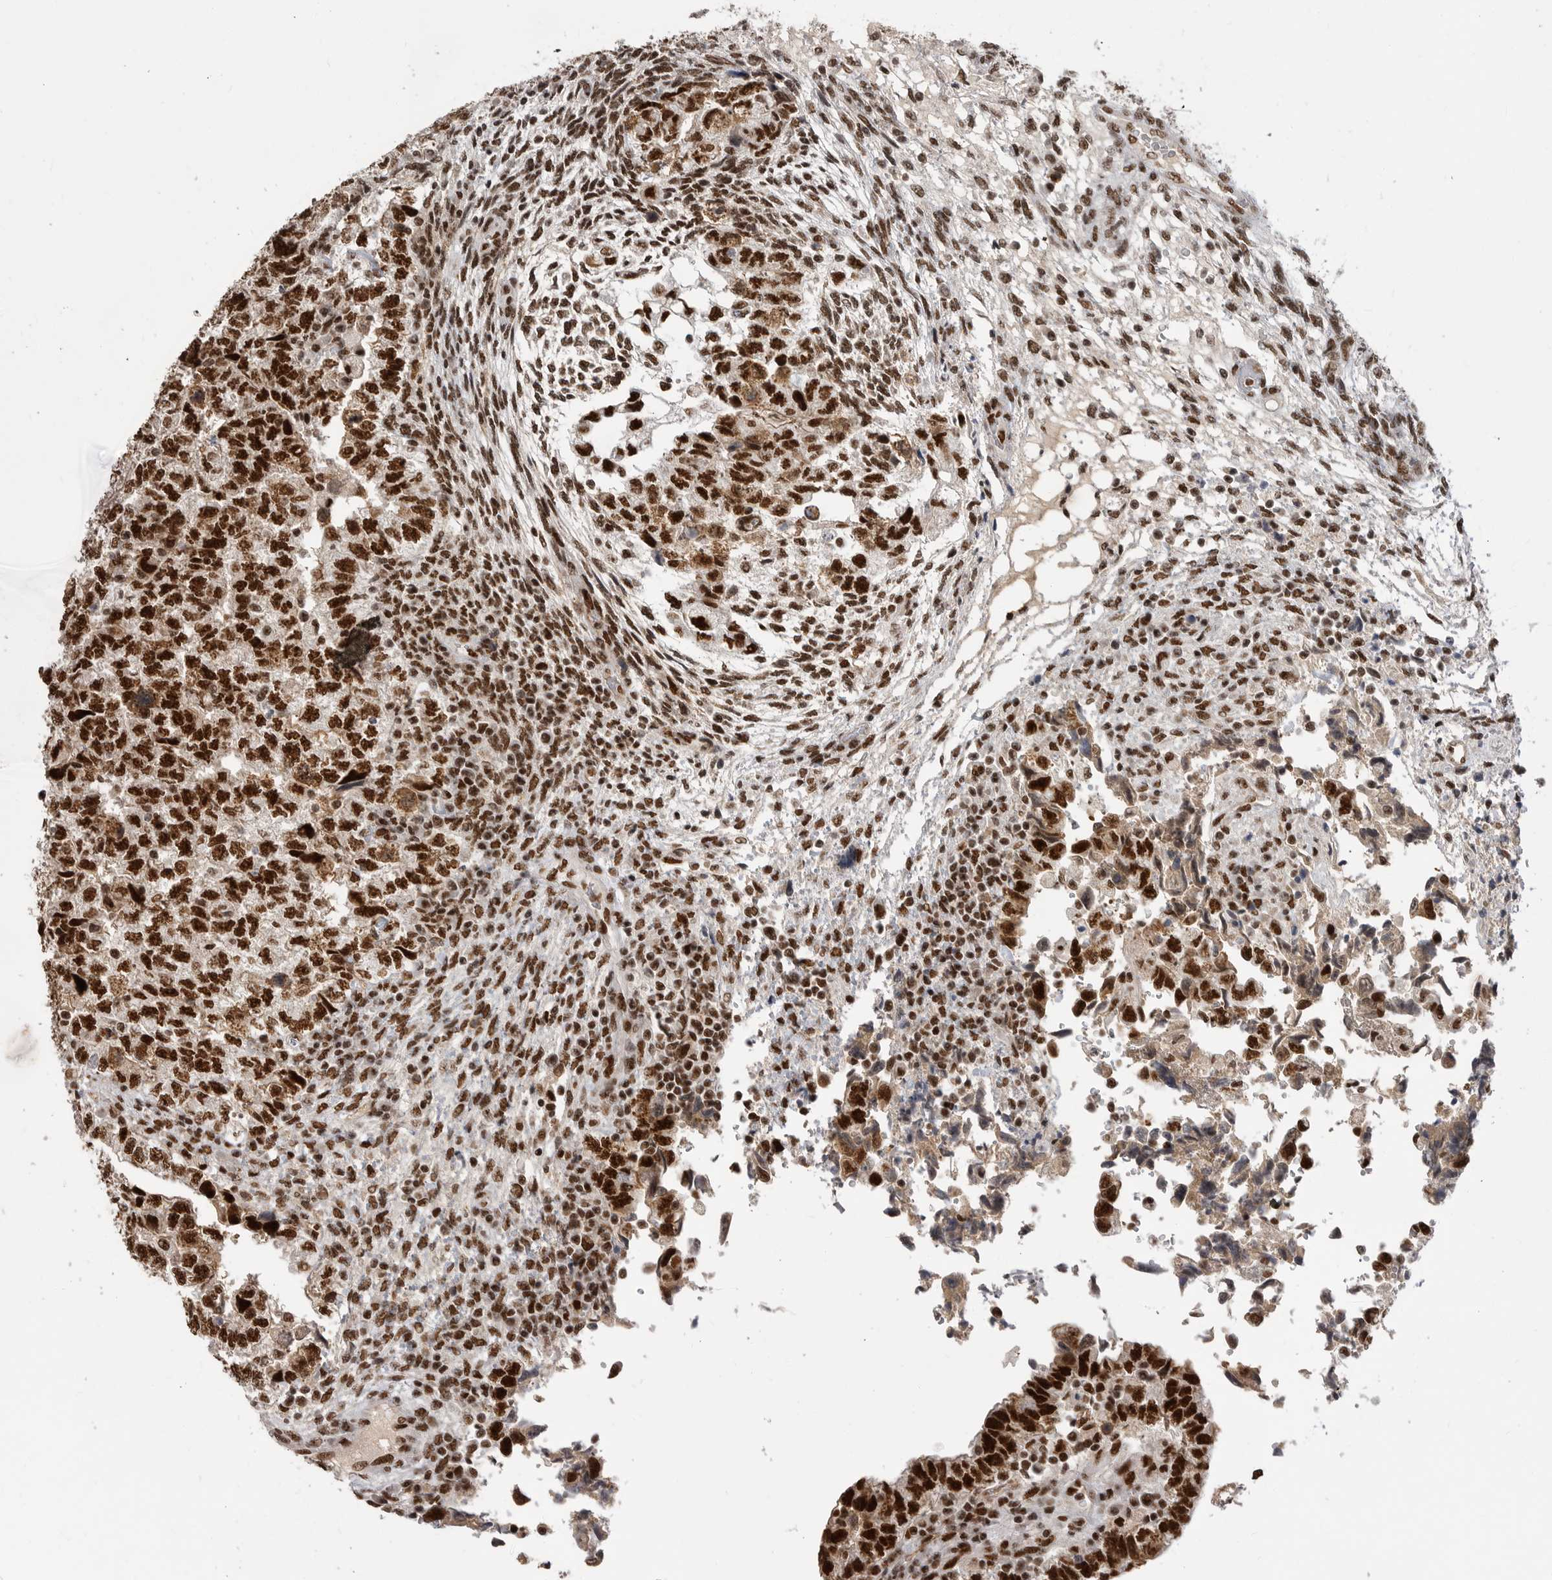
{"staining": {"intensity": "strong", "quantity": ">75%", "location": "nuclear"}, "tissue": "testis cancer", "cell_type": "Tumor cells", "image_type": "cancer", "snomed": [{"axis": "morphology", "description": "Normal tissue, NOS"}, {"axis": "morphology", "description": "Carcinoma, Embryonal, NOS"}, {"axis": "topography", "description": "Testis"}], "caption": "Protein analysis of embryonal carcinoma (testis) tissue reveals strong nuclear expression in approximately >75% of tumor cells.", "gene": "PPP1R8", "patient": {"sex": "male", "age": 36}}